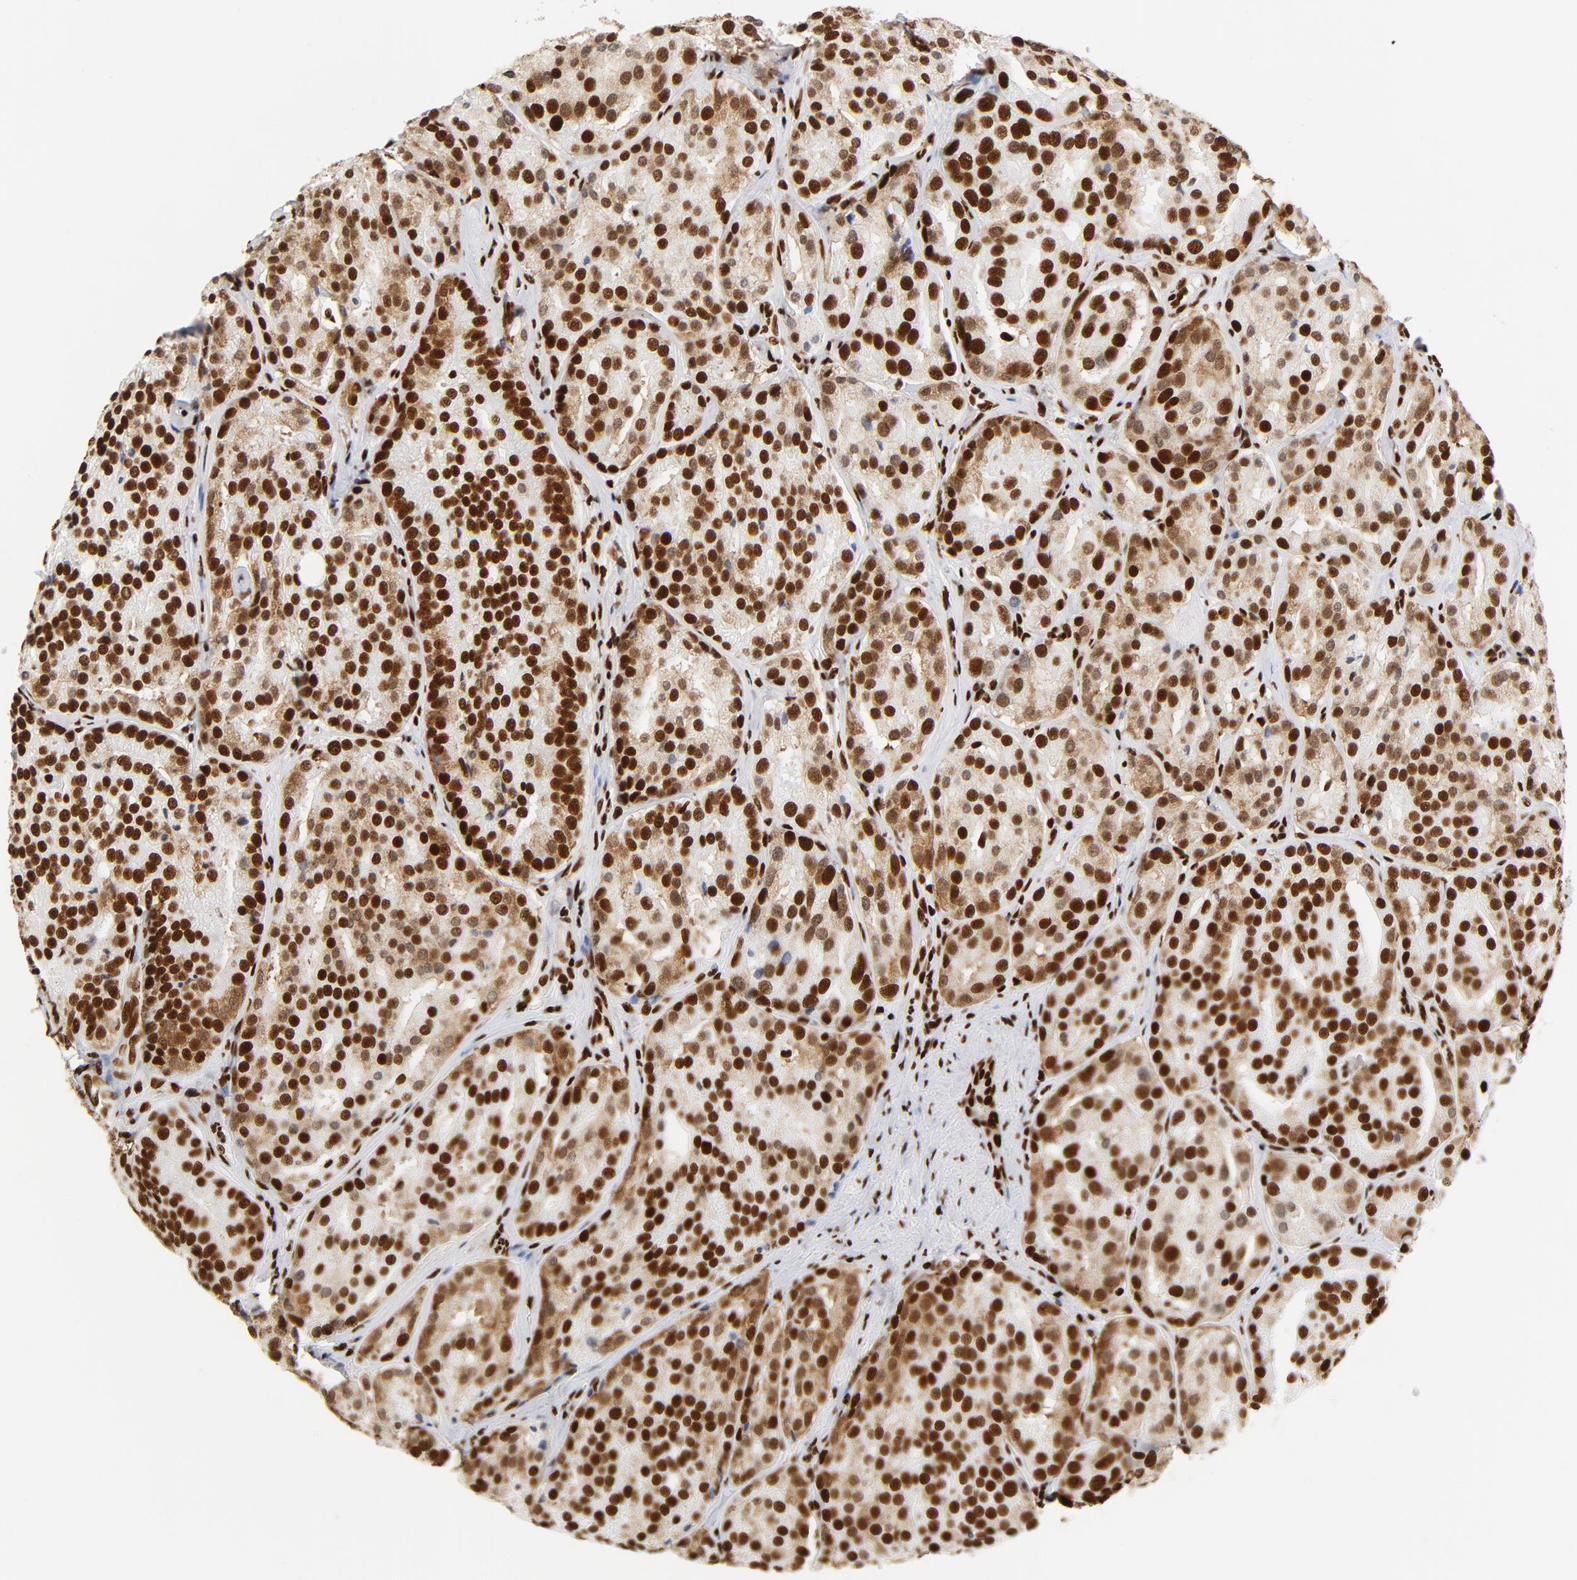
{"staining": {"intensity": "strong", "quantity": ">75%", "location": "cytoplasmic/membranous,nuclear"}, "tissue": "prostate cancer", "cell_type": "Tumor cells", "image_type": "cancer", "snomed": [{"axis": "morphology", "description": "Adenocarcinoma, High grade"}, {"axis": "topography", "description": "Prostate"}], "caption": "Tumor cells demonstrate strong cytoplasmic/membranous and nuclear expression in approximately >75% of cells in prostate adenocarcinoma (high-grade). Nuclei are stained in blue.", "gene": "XRCC6", "patient": {"sex": "male", "age": 64}}